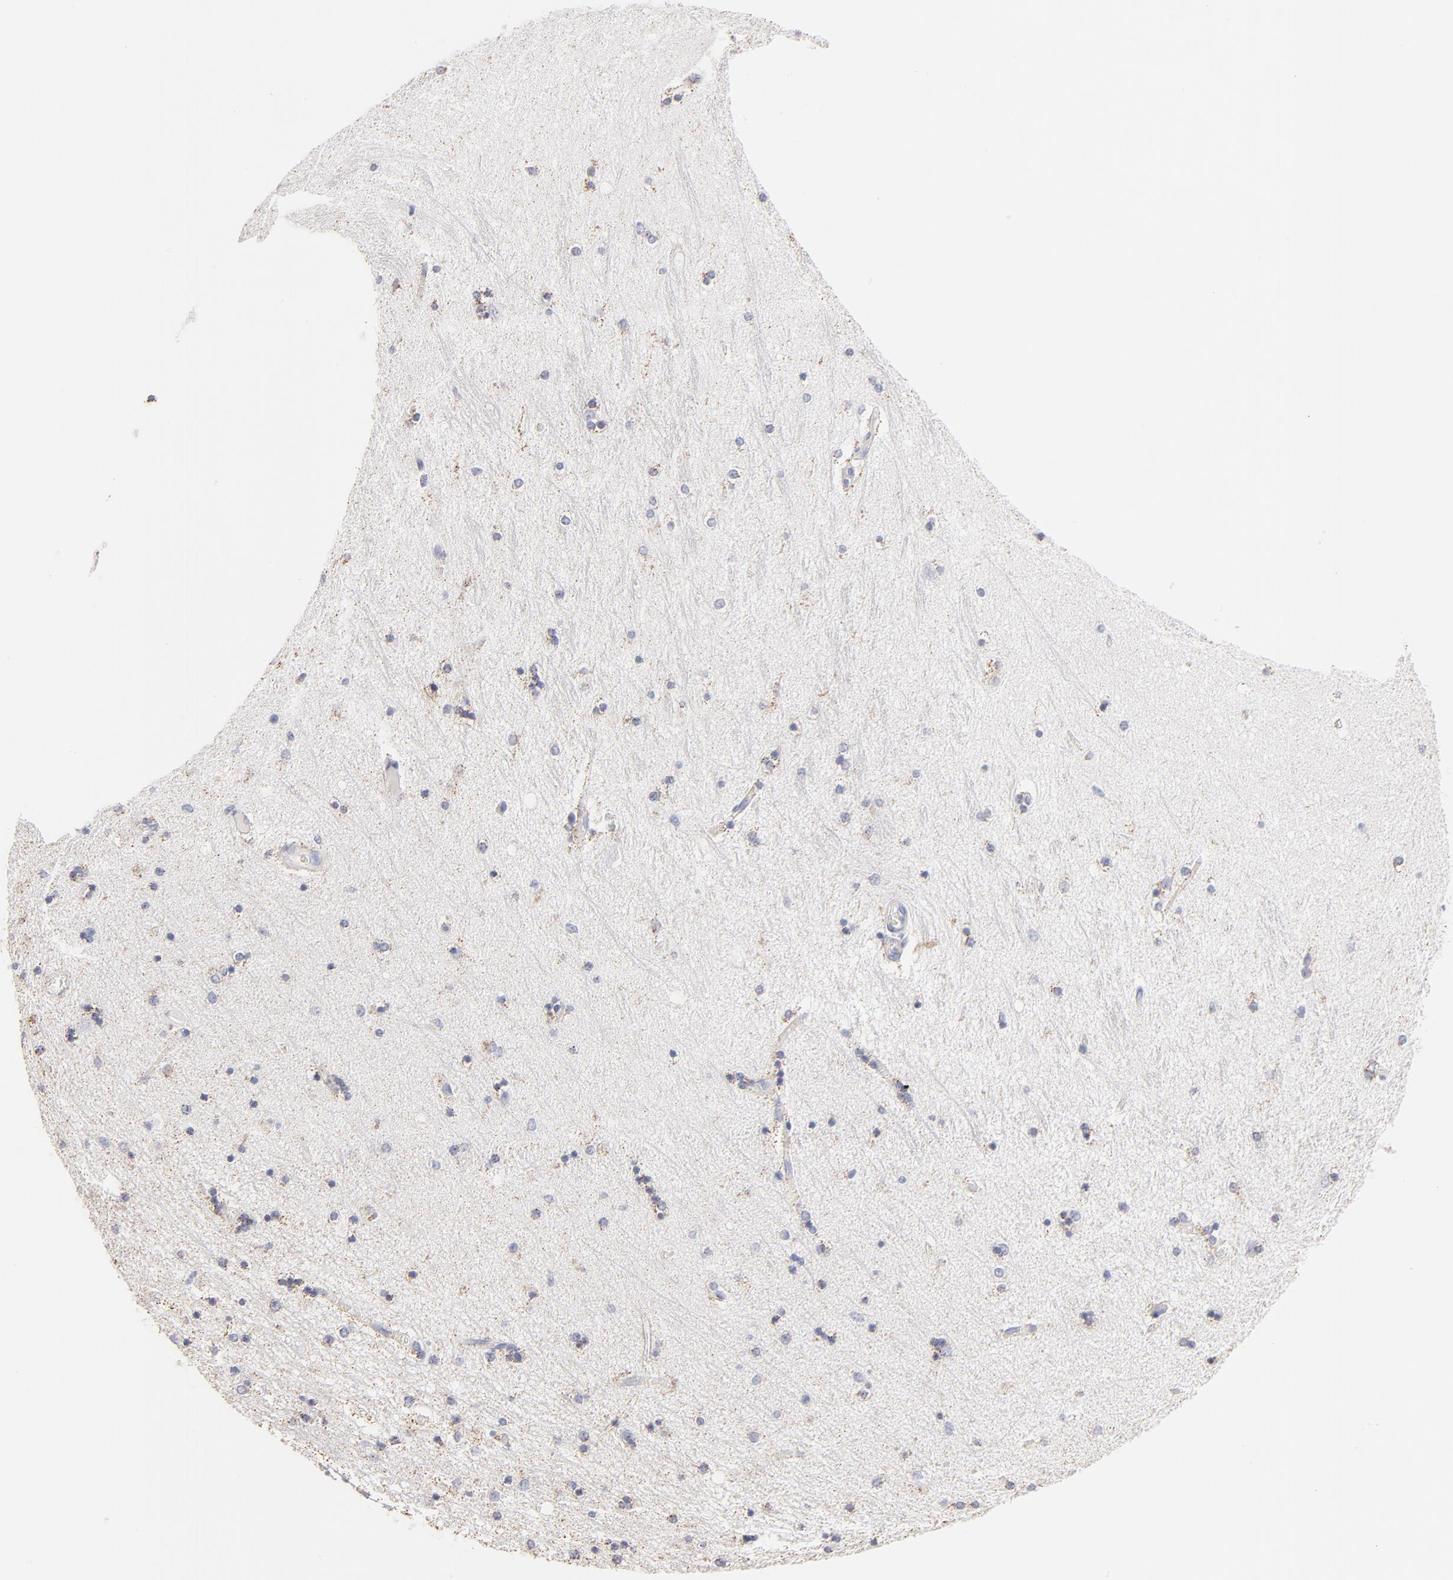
{"staining": {"intensity": "negative", "quantity": "none", "location": "none"}, "tissue": "hippocampus", "cell_type": "Glial cells", "image_type": "normal", "snomed": [{"axis": "morphology", "description": "Normal tissue, NOS"}, {"axis": "topography", "description": "Hippocampus"}], "caption": "DAB immunohistochemical staining of unremarkable human hippocampus displays no significant expression in glial cells. (DAB (3,3'-diaminobenzidine) immunohistochemistry with hematoxylin counter stain).", "gene": "TST", "patient": {"sex": "female", "age": 54}}